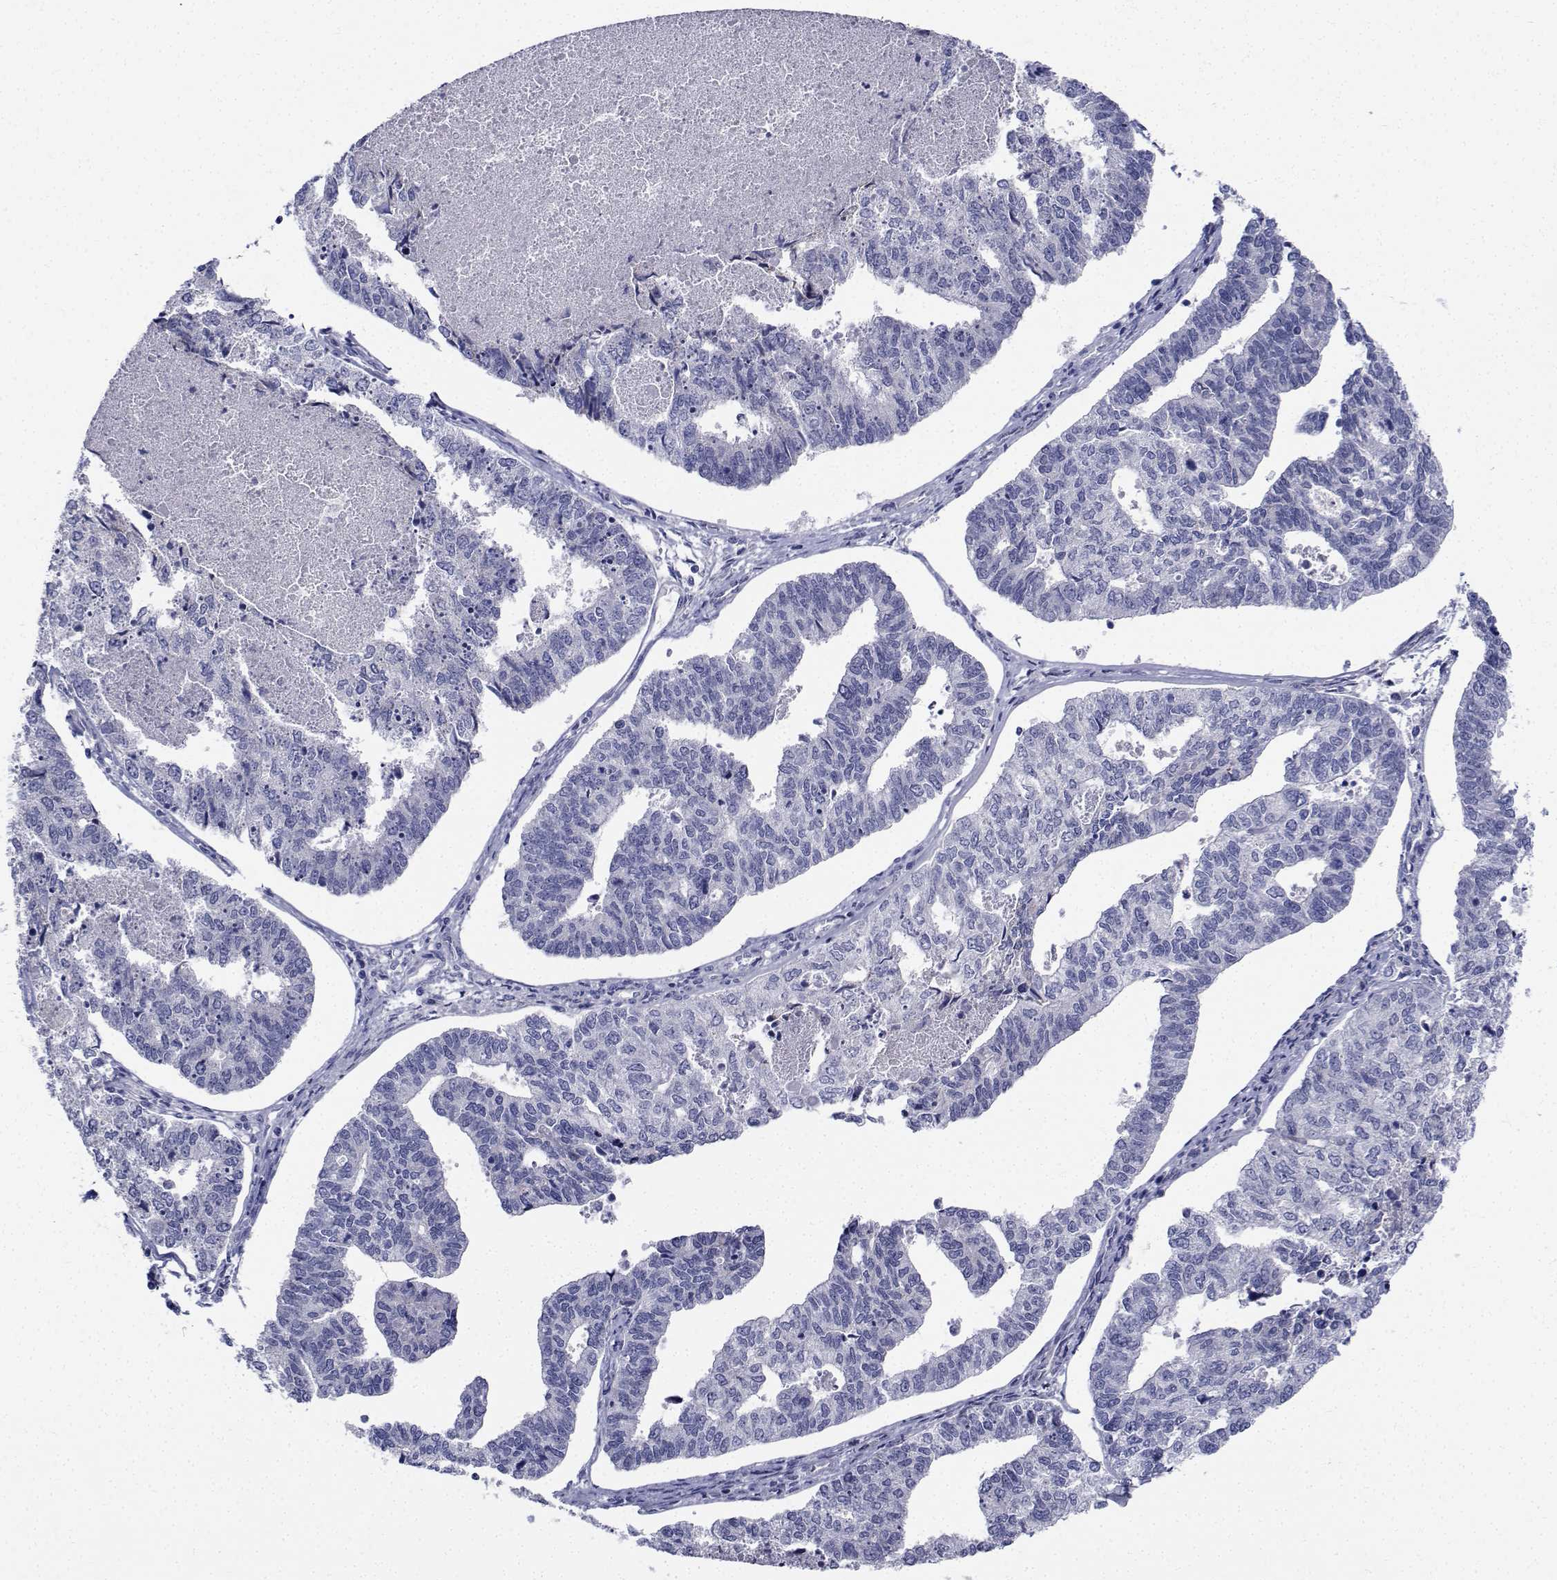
{"staining": {"intensity": "negative", "quantity": "none", "location": "none"}, "tissue": "endometrial cancer", "cell_type": "Tumor cells", "image_type": "cancer", "snomed": [{"axis": "morphology", "description": "Adenocarcinoma, NOS"}, {"axis": "topography", "description": "Endometrium"}], "caption": "Human endometrial cancer stained for a protein using IHC shows no expression in tumor cells.", "gene": "CDHR3", "patient": {"sex": "female", "age": 73}}